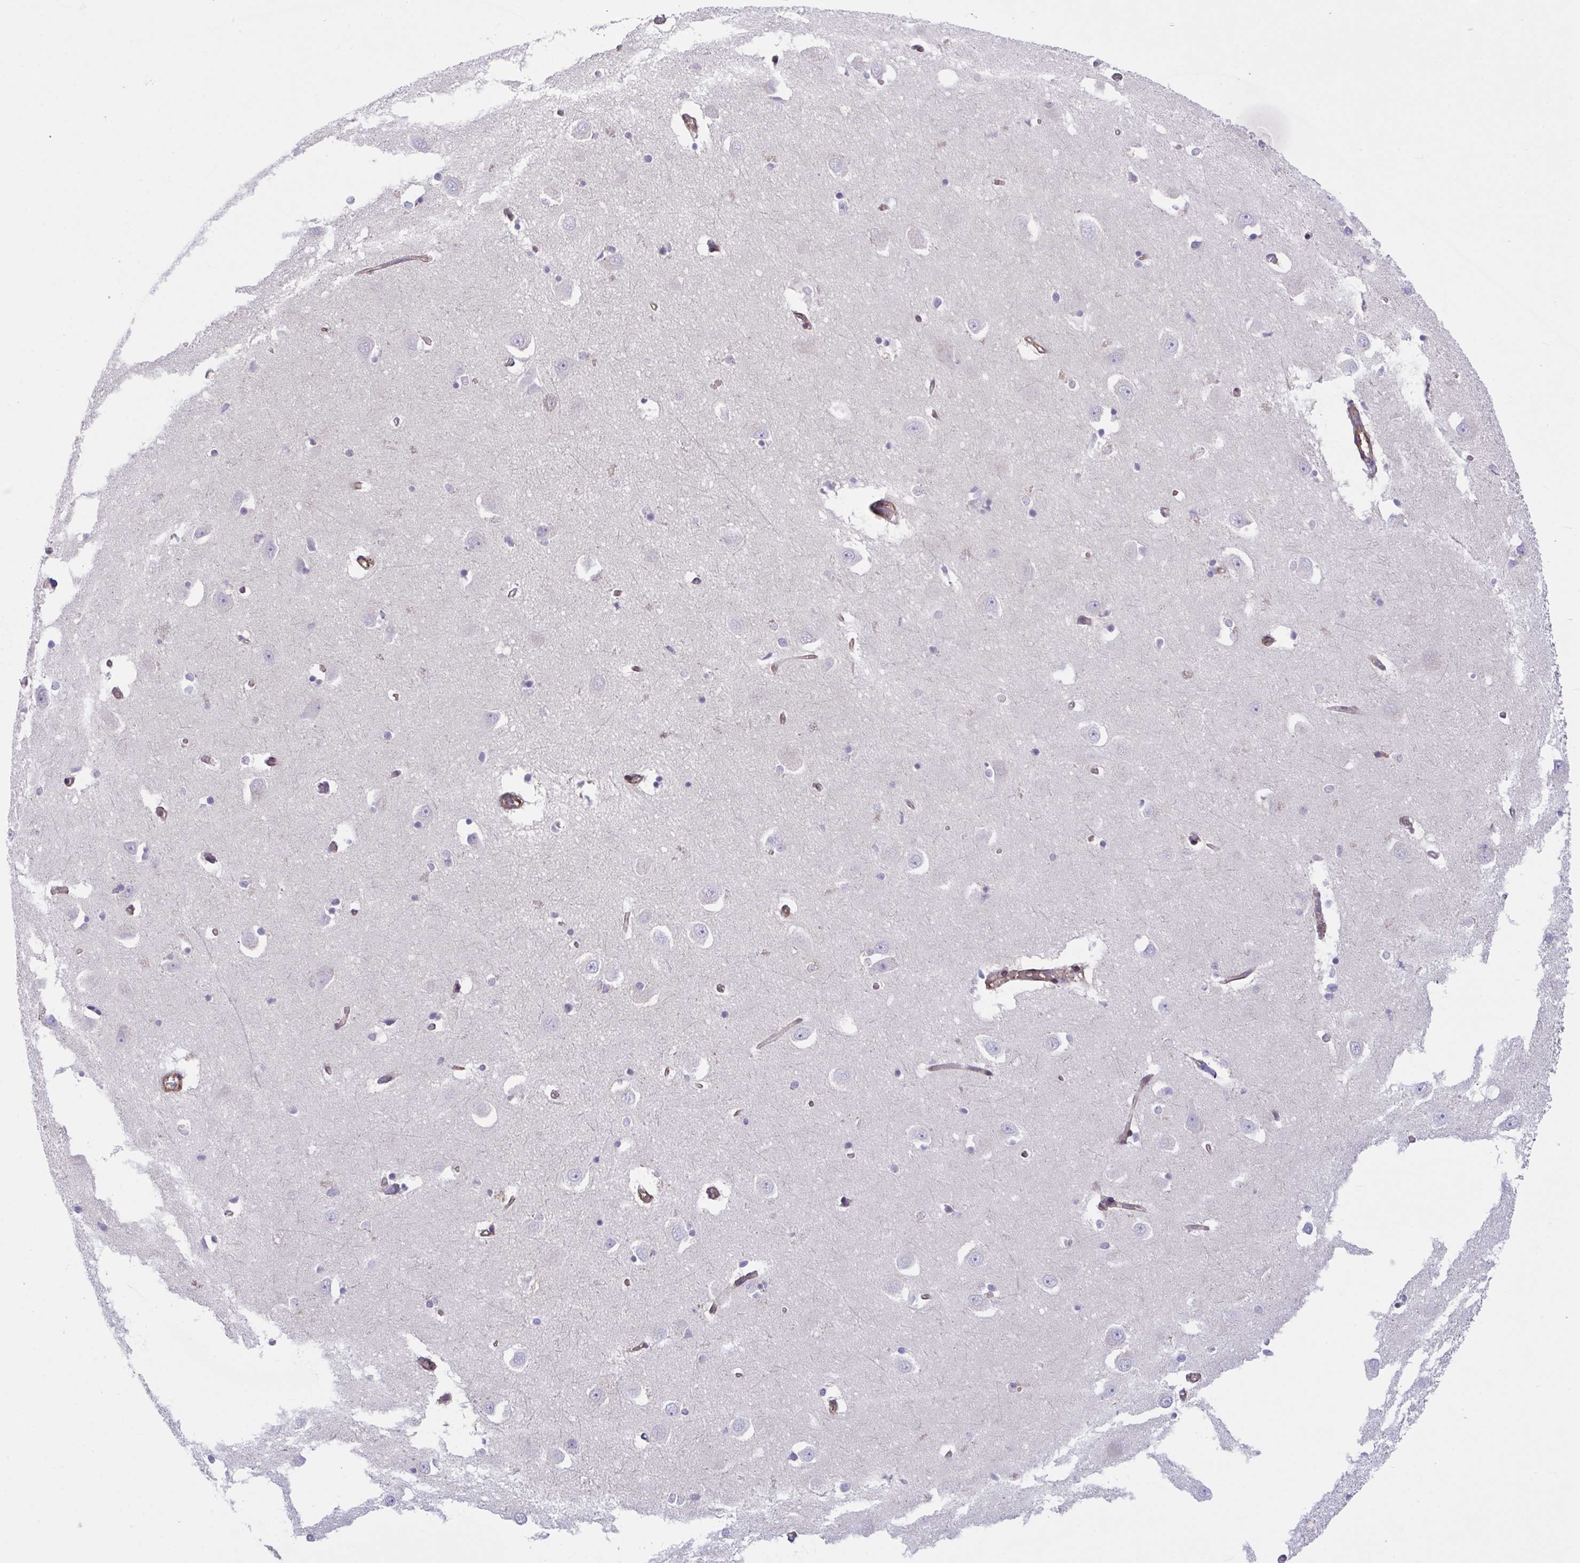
{"staining": {"intensity": "negative", "quantity": "none", "location": "none"}, "tissue": "caudate", "cell_type": "Glial cells", "image_type": "normal", "snomed": [{"axis": "morphology", "description": "Normal tissue, NOS"}, {"axis": "topography", "description": "Lateral ventricle wall"}, {"axis": "topography", "description": "Hippocampus"}], "caption": "Immunohistochemistry (IHC) of normal human caudate demonstrates no expression in glial cells.", "gene": "RHOXF1", "patient": {"sex": "female", "age": 63}}